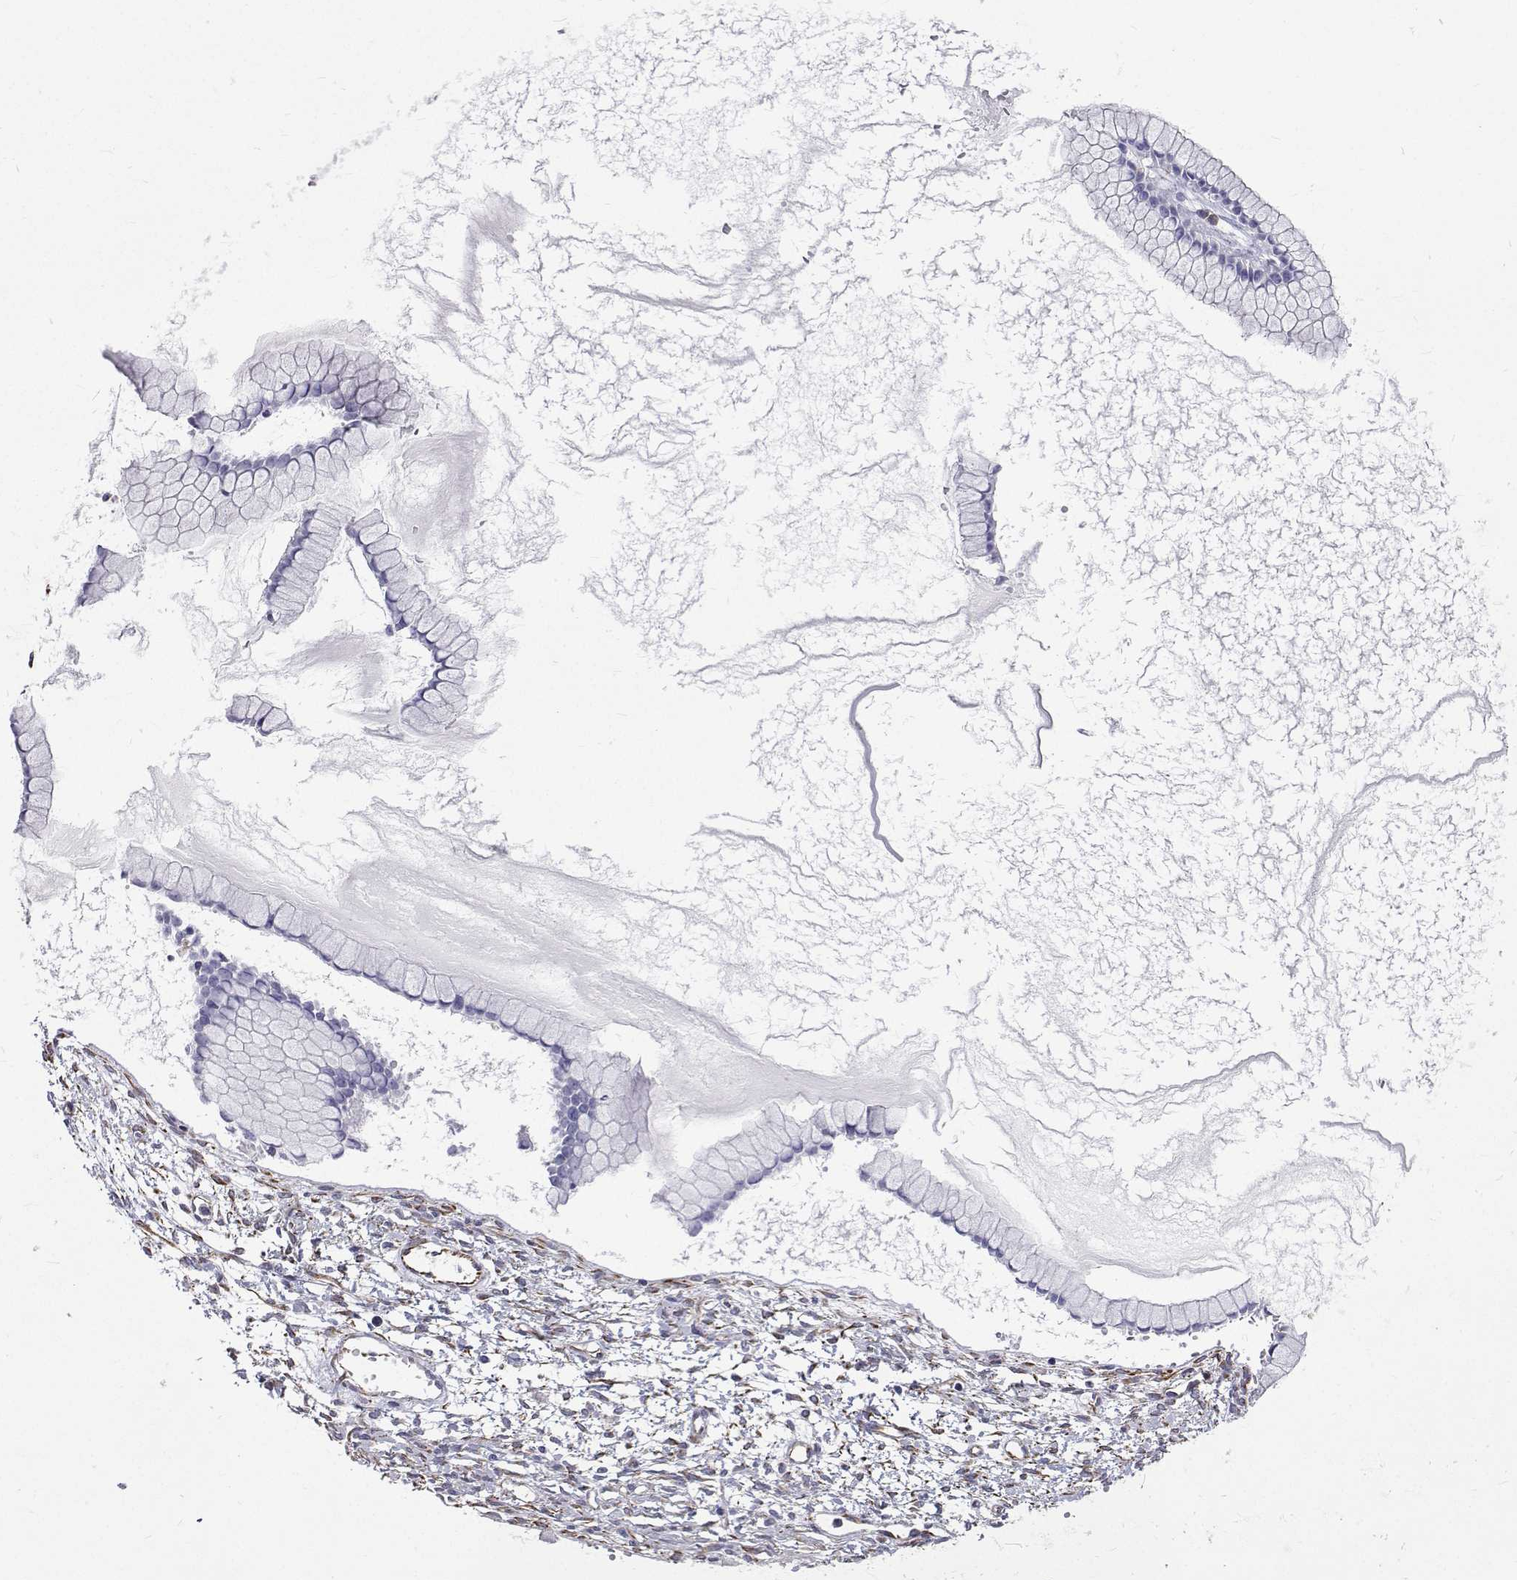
{"staining": {"intensity": "negative", "quantity": "none", "location": "none"}, "tissue": "ovarian cancer", "cell_type": "Tumor cells", "image_type": "cancer", "snomed": [{"axis": "morphology", "description": "Cystadenocarcinoma, mucinous, NOS"}, {"axis": "topography", "description": "Ovary"}], "caption": "DAB (3,3'-diaminobenzidine) immunohistochemical staining of ovarian cancer shows no significant positivity in tumor cells. Nuclei are stained in blue.", "gene": "OPRPN", "patient": {"sex": "female", "age": 41}}